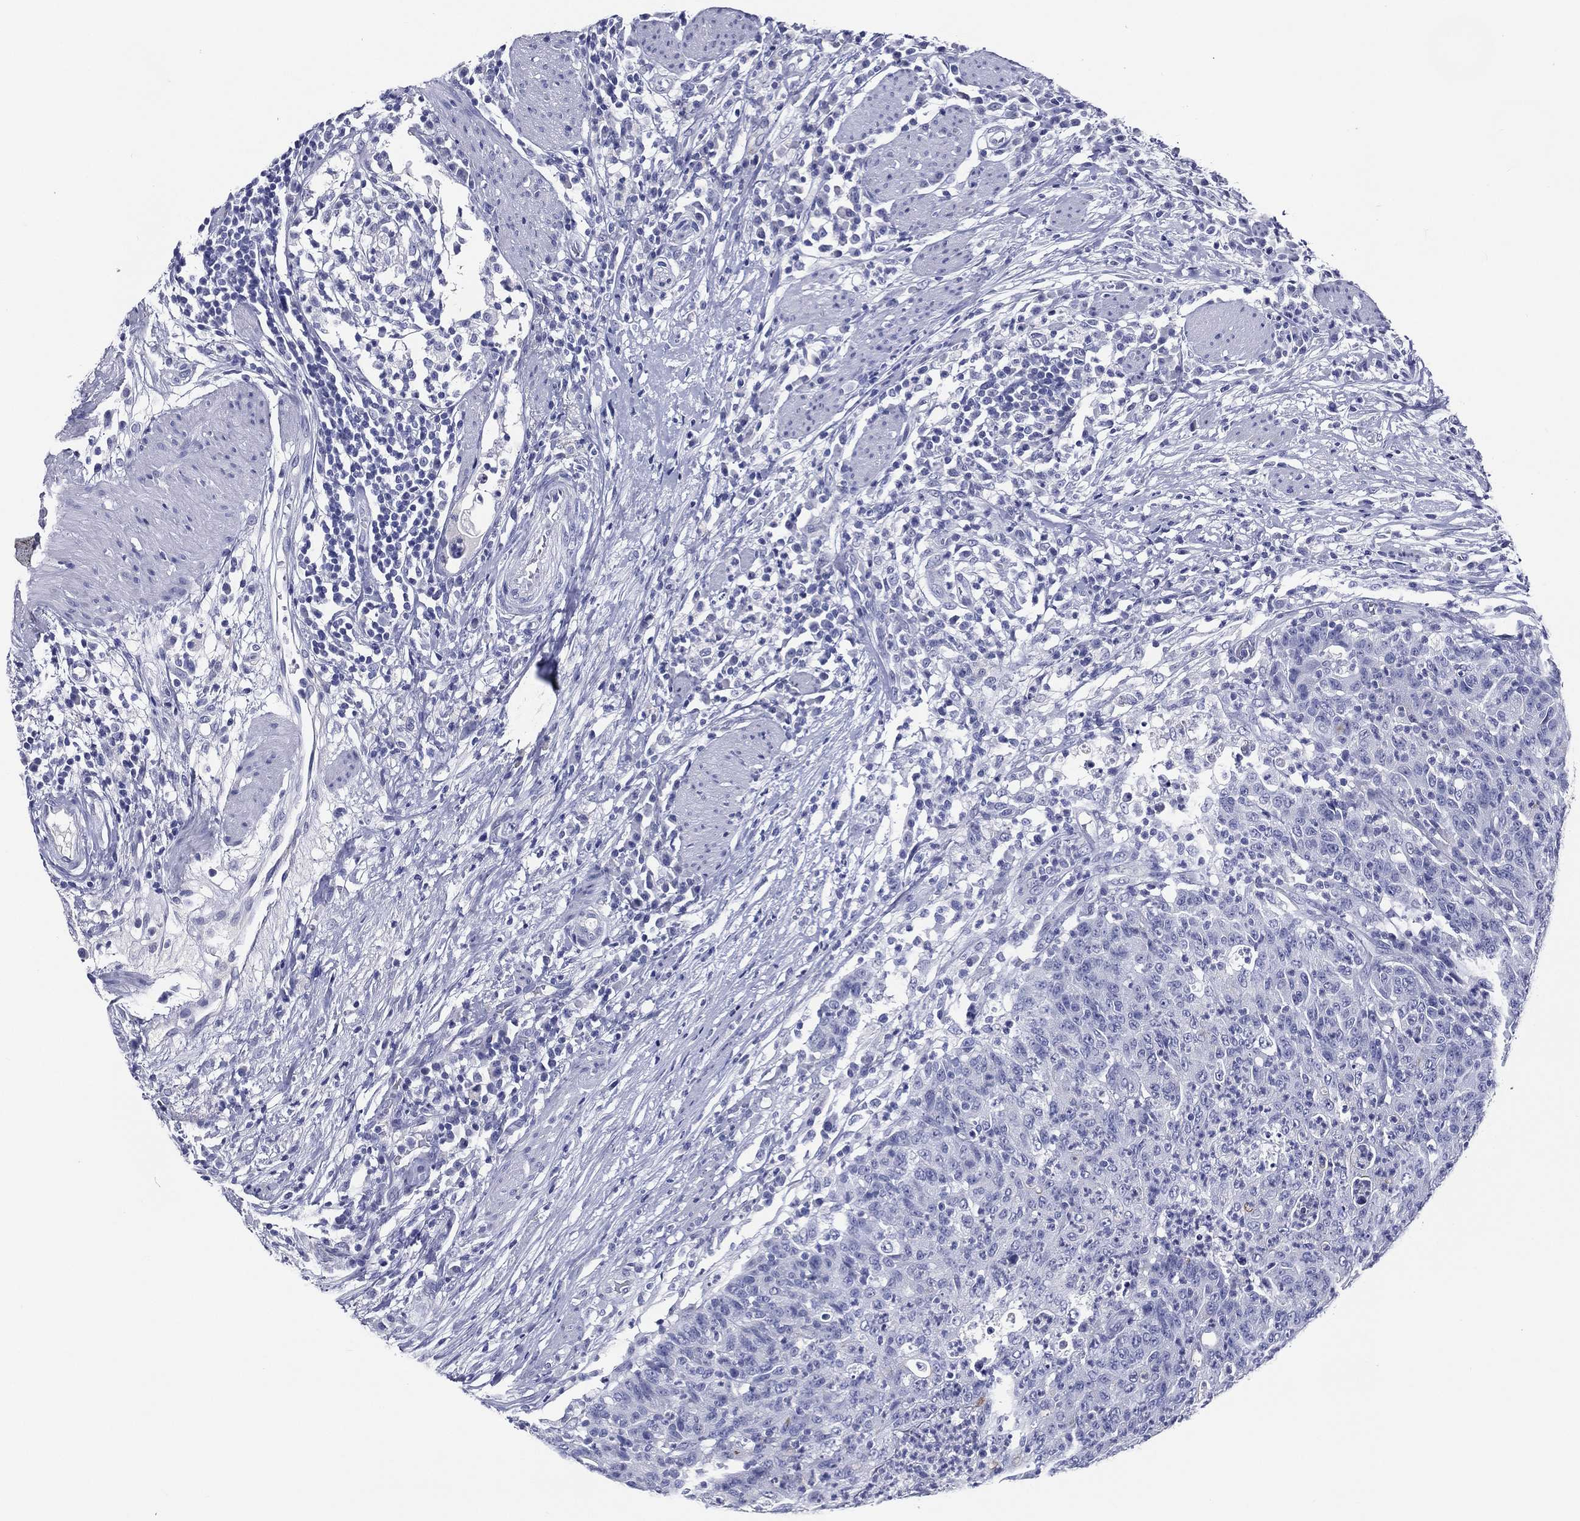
{"staining": {"intensity": "negative", "quantity": "none", "location": "none"}, "tissue": "colorectal cancer", "cell_type": "Tumor cells", "image_type": "cancer", "snomed": [{"axis": "morphology", "description": "Adenocarcinoma, NOS"}, {"axis": "topography", "description": "Colon"}], "caption": "Colorectal cancer (adenocarcinoma) stained for a protein using IHC demonstrates no positivity tumor cells.", "gene": "ACE2", "patient": {"sex": "male", "age": 70}}